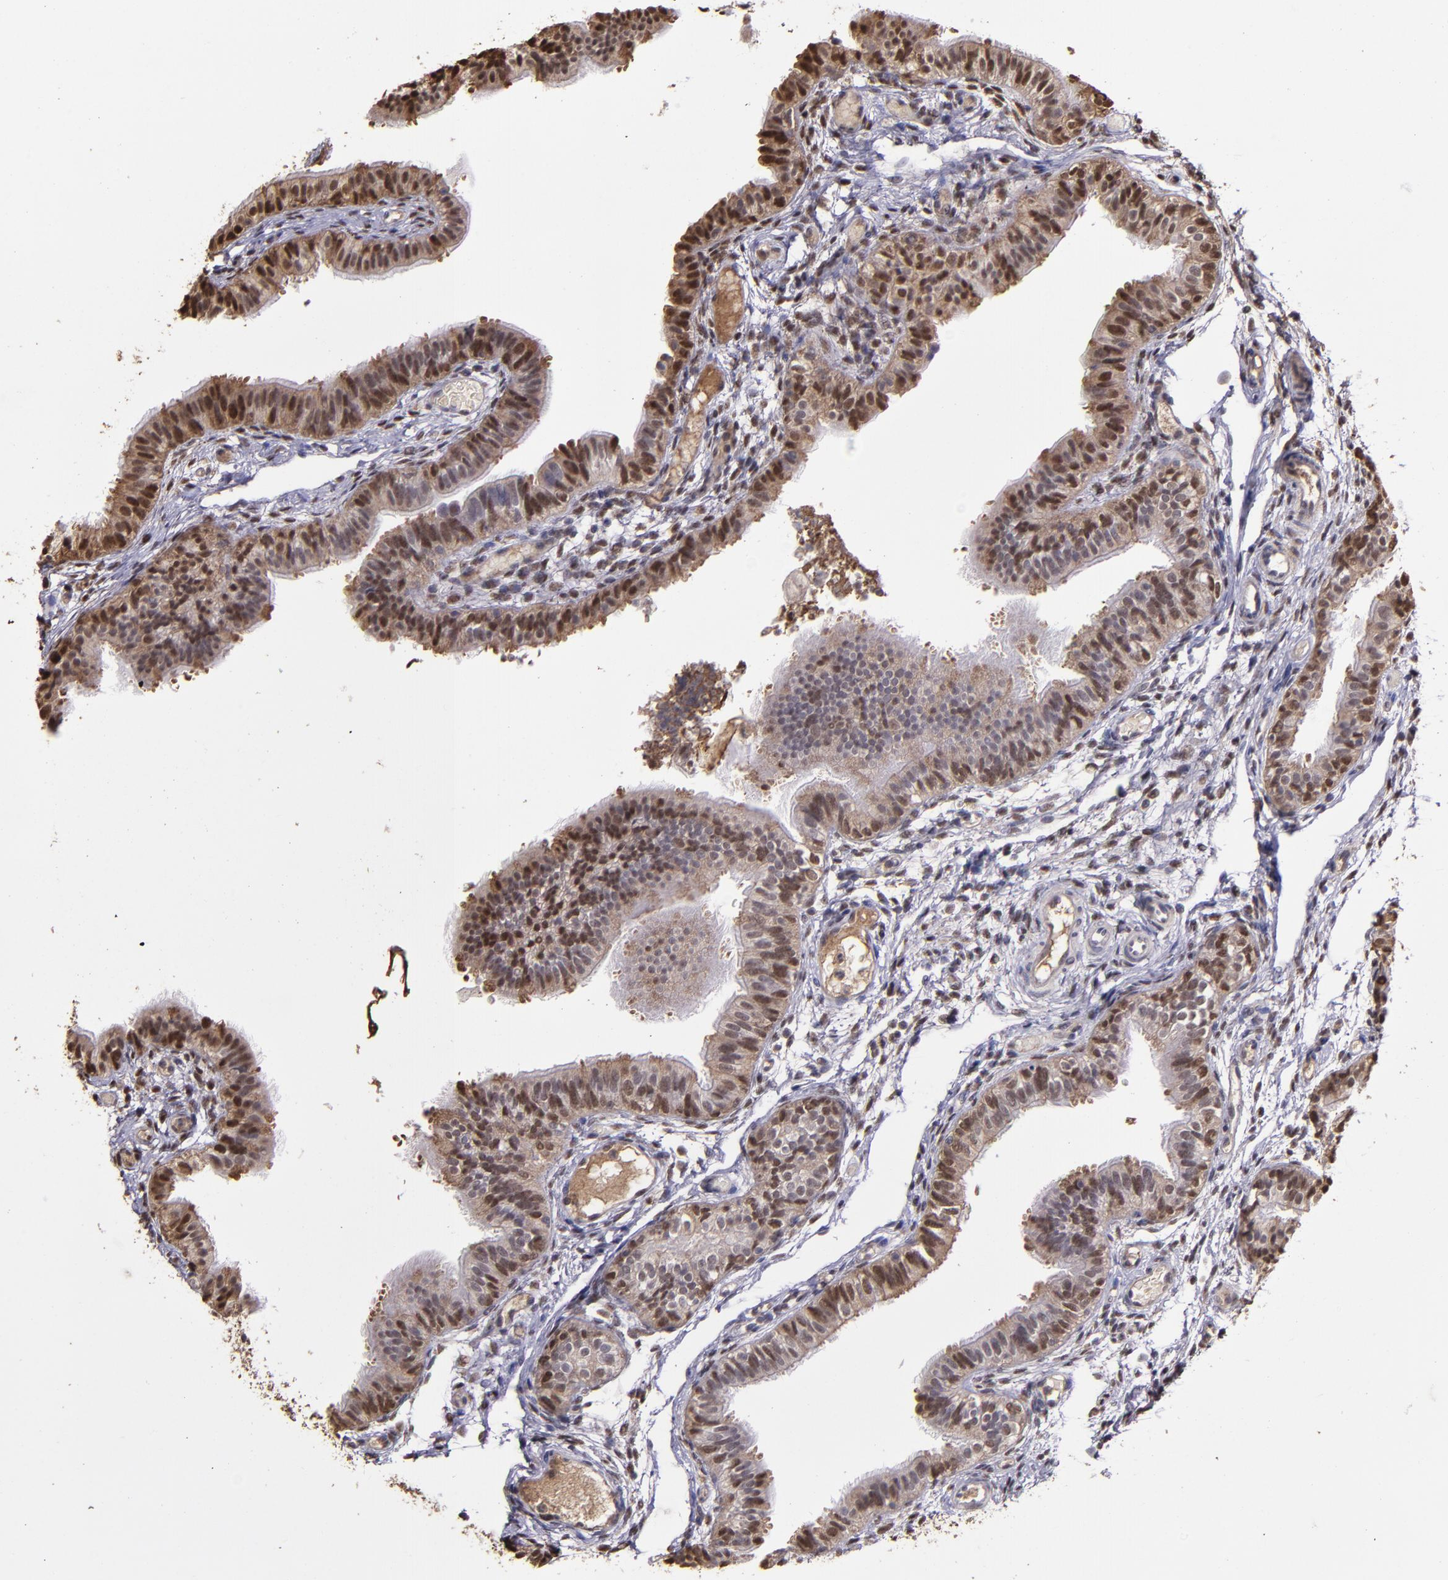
{"staining": {"intensity": "moderate", "quantity": "25%-75%", "location": "cytoplasmic/membranous,nuclear"}, "tissue": "fallopian tube", "cell_type": "Glandular cells", "image_type": "normal", "snomed": [{"axis": "morphology", "description": "Normal tissue, NOS"}, {"axis": "morphology", "description": "Dermoid, NOS"}, {"axis": "topography", "description": "Fallopian tube"}], "caption": "High-power microscopy captured an immunohistochemistry (IHC) histopathology image of benign fallopian tube, revealing moderate cytoplasmic/membranous,nuclear positivity in about 25%-75% of glandular cells. (Stains: DAB in brown, nuclei in blue, Microscopy: brightfield microscopy at high magnification).", "gene": "SERPINF2", "patient": {"sex": "female", "age": 33}}